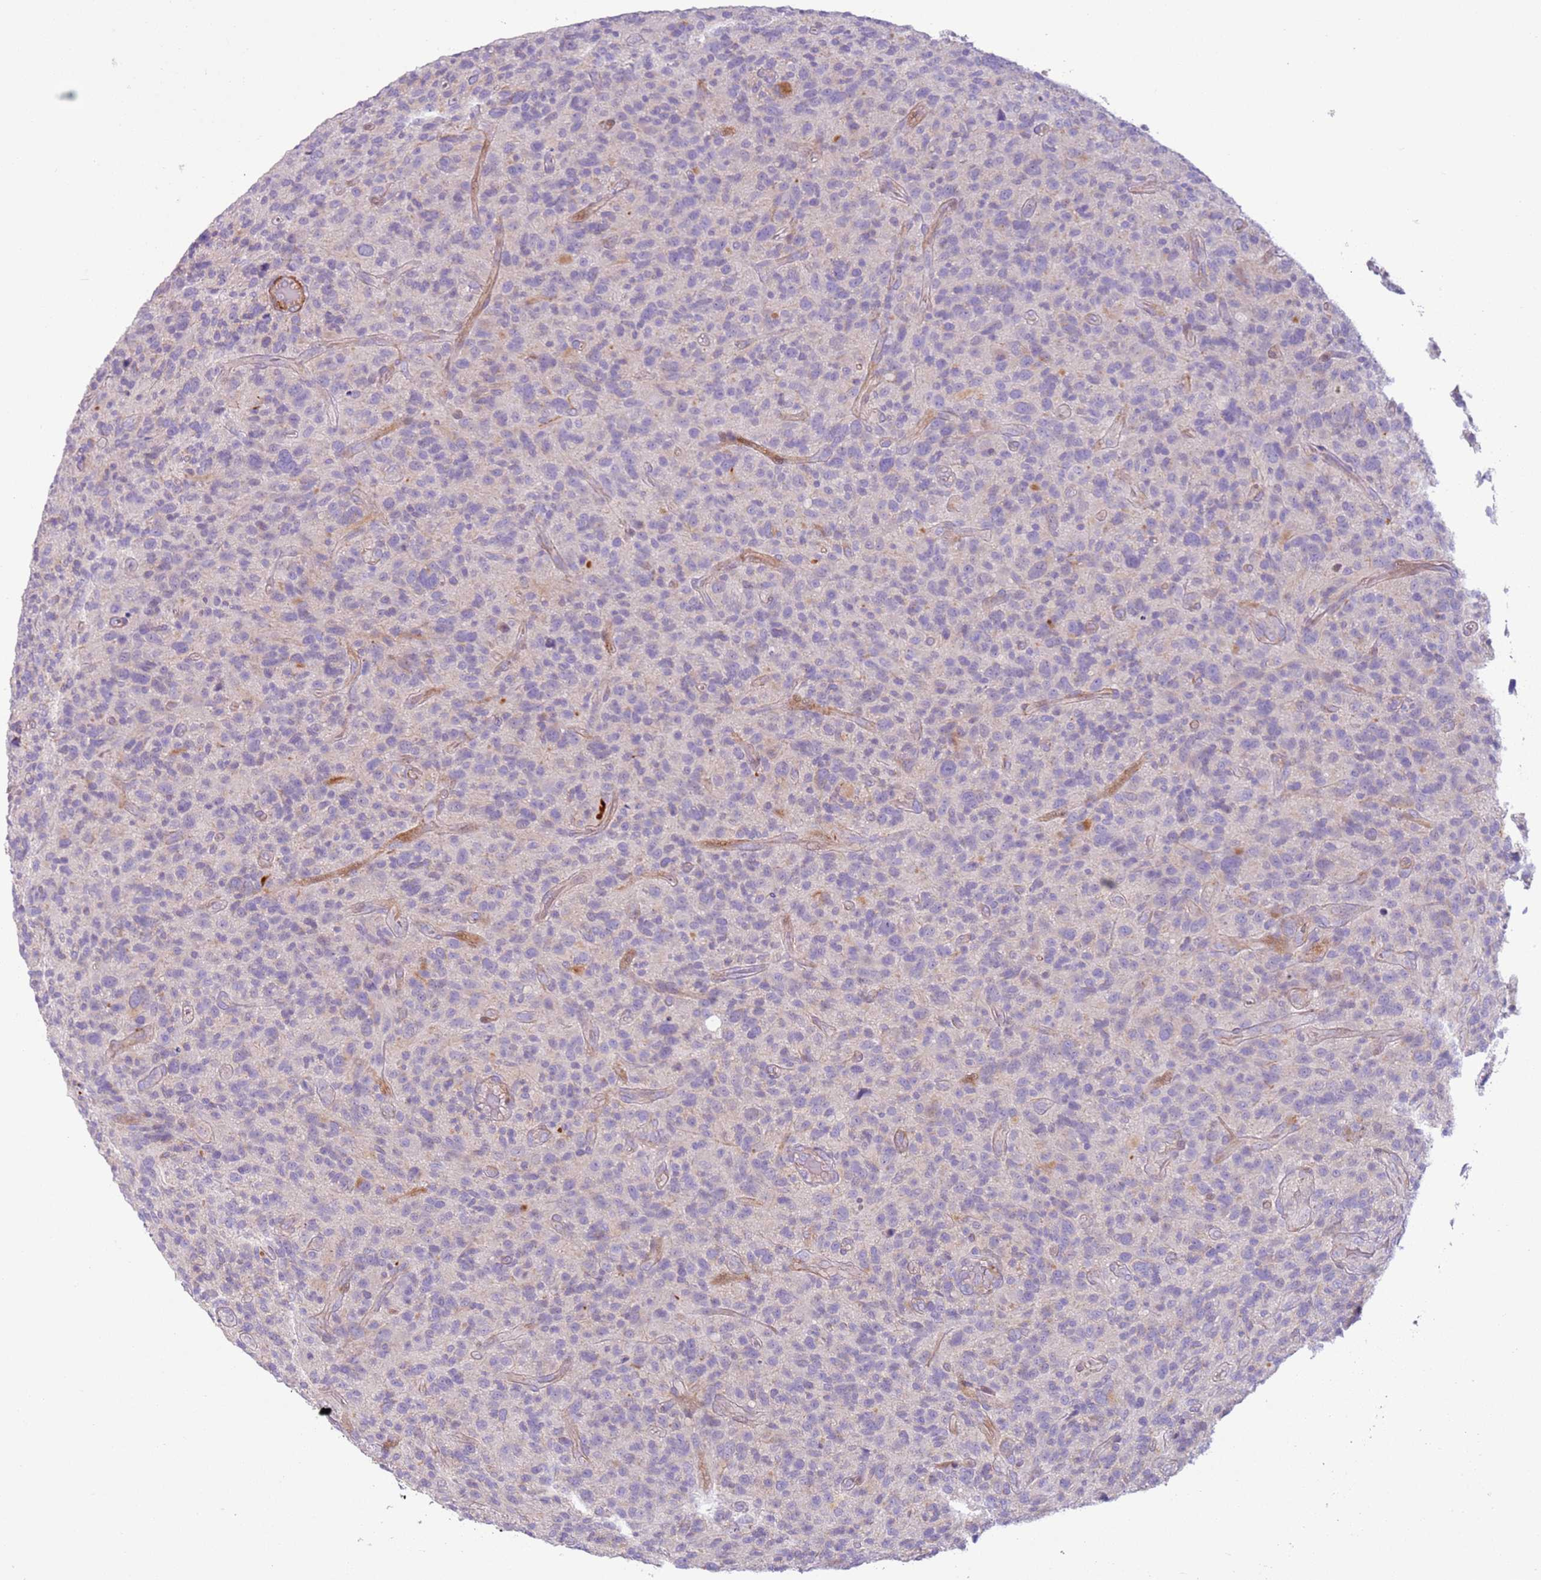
{"staining": {"intensity": "negative", "quantity": "none", "location": "none"}, "tissue": "glioma", "cell_type": "Tumor cells", "image_type": "cancer", "snomed": [{"axis": "morphology", "description": "Glioma, malignant, High grade"}, {"axis": "topography", "description": "Brain"}], "caption": "The micrograph shows no staining of tumor cells in malignant high-grade glioma.", "gene": "ZNF239", "patient": {"sex": "male", "age": 47}}